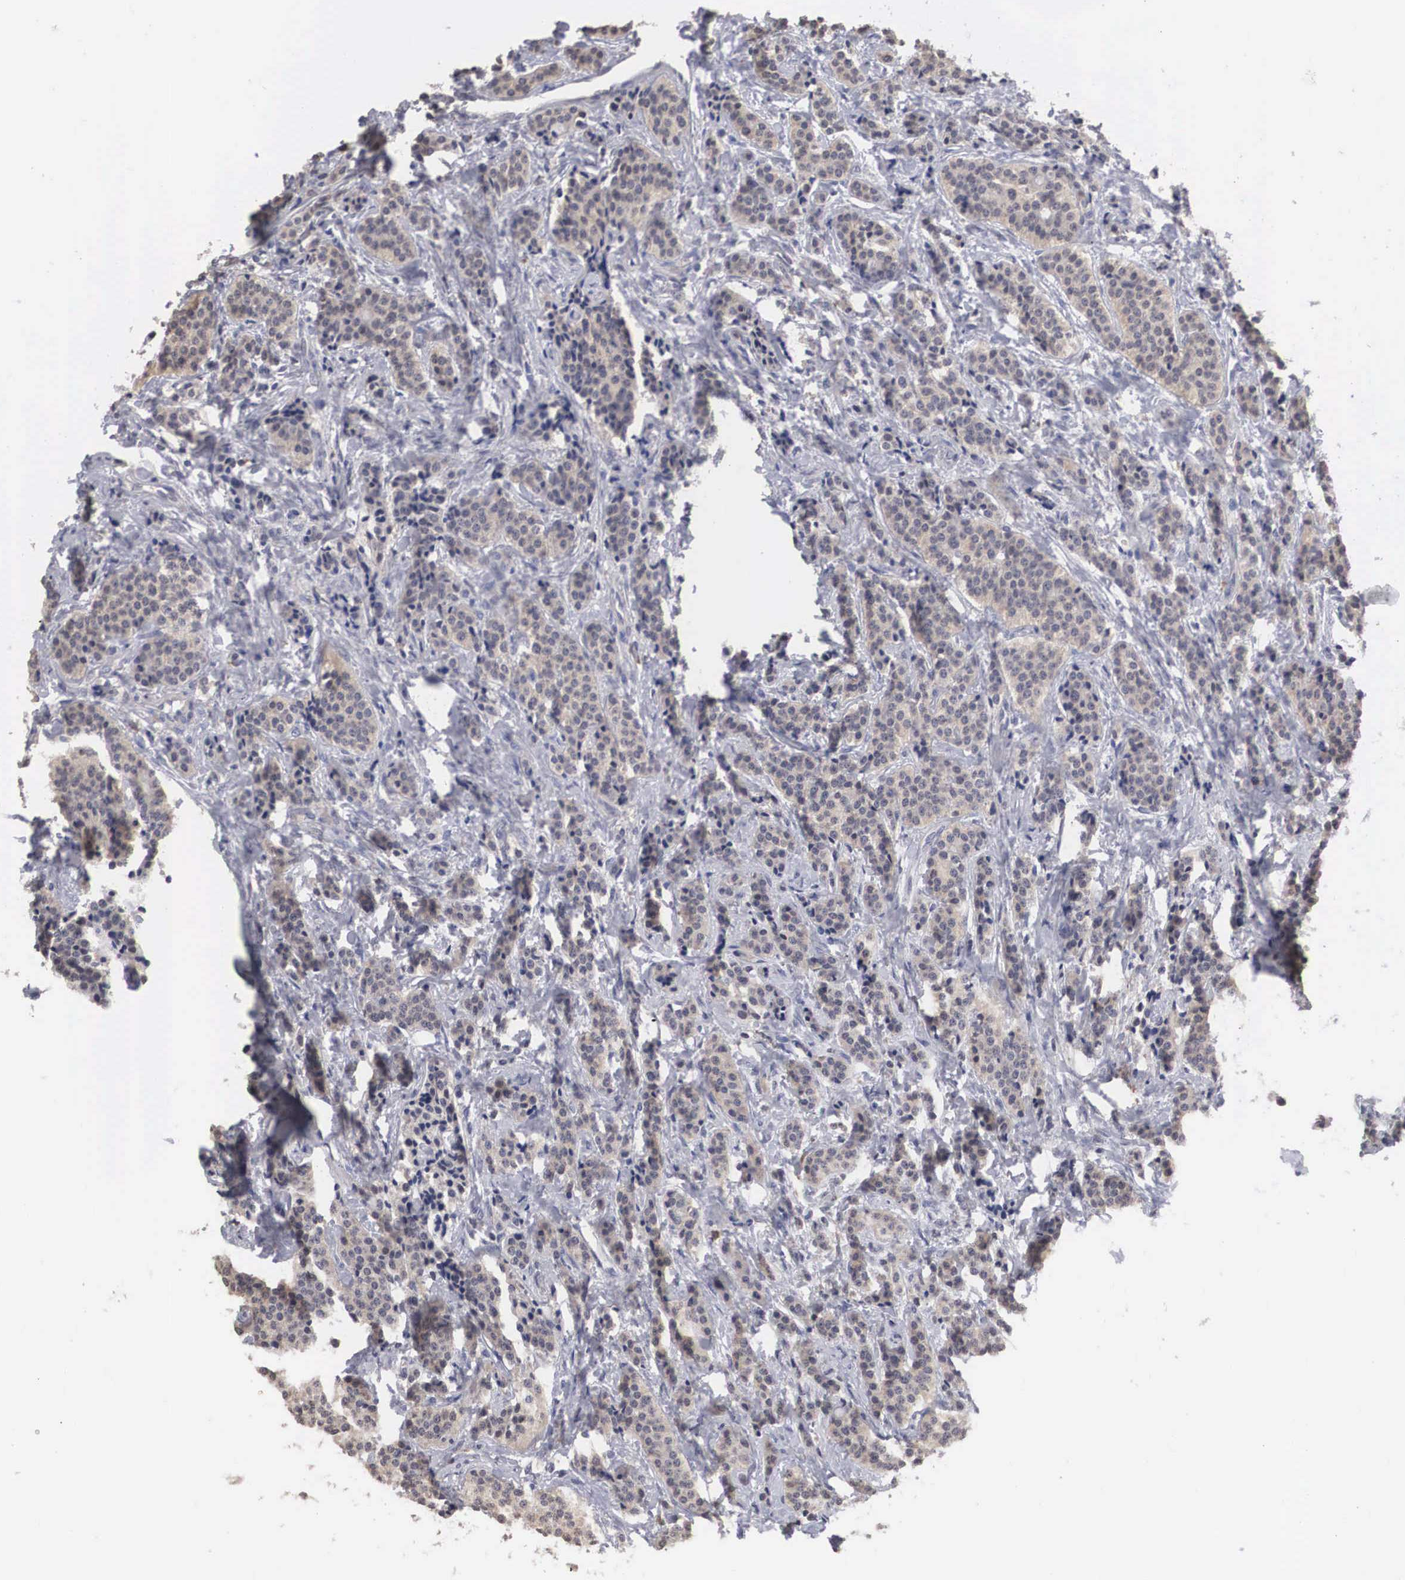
{"staining": {"intensity": "weak", "quantity": "25%-75%", "location": "cytoplasmic/membranous,nuclear"}, "tissue": "carcinoid", "cell_type": "Tumor cells", "image_type": "cancer", "snomed": [{"axis": "morphology", "description": "Carcinoid, malignant, NOS"}, {"axis": "topography", "description": "Small intestine"}], "caption": "This is a histology image of immunohistochemistry staining of carcinoid, which shows weak staining in the cytoplasmic/membranous and nuclear of tumor cells.", "gene": "HMOX1", "patient": {"sex": "male", "age": 63}}